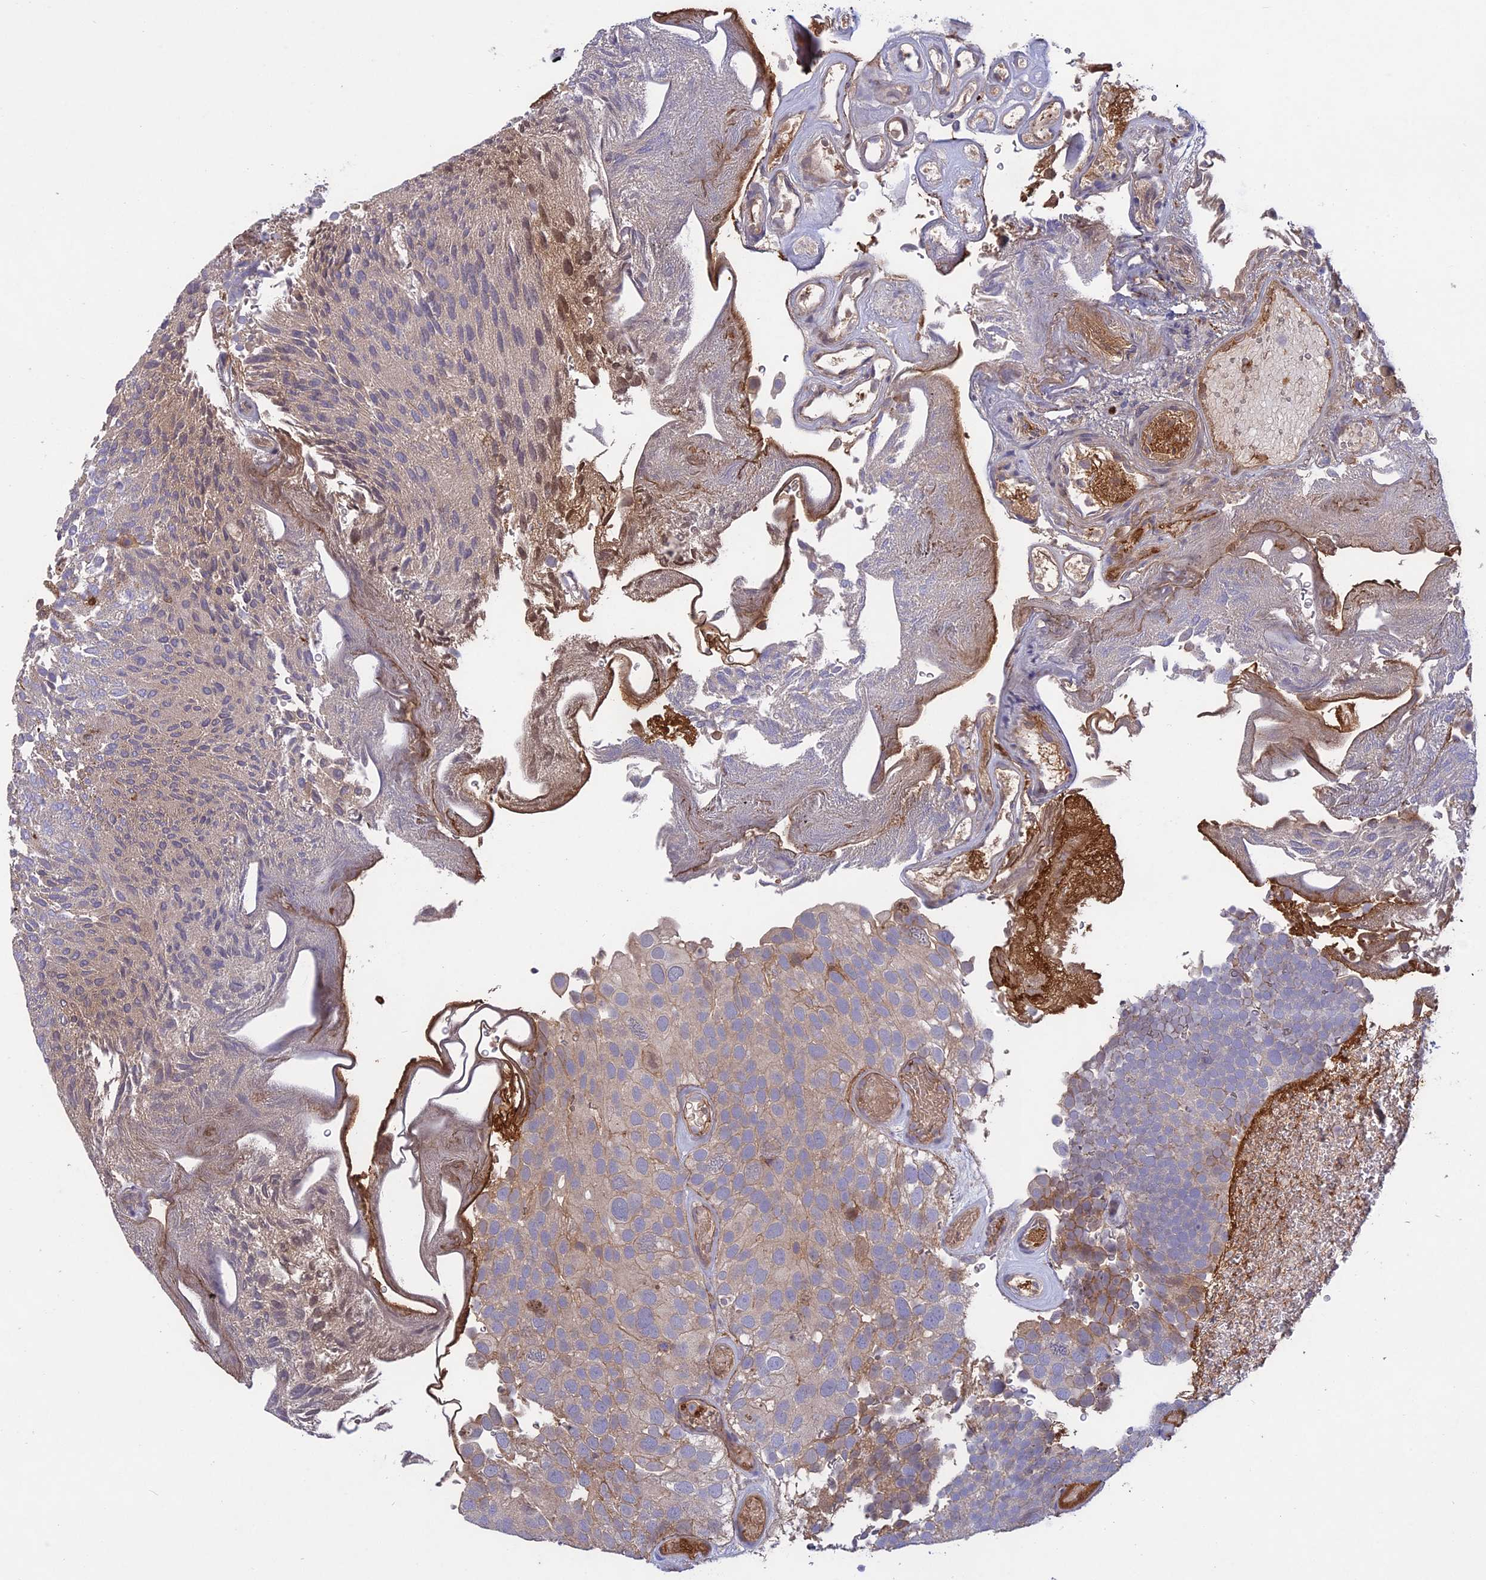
{"staining": {"intensity": "weak", "quantity": "25%-75%", "location": "cytoplasmic/membranous"}, "tissue": "urothelial cancer", "cell_type": "Tumor cells", "image_type": "cancer", "snomed": [{"axis": "morphology", "description": "Urothelial carcinoma, Low grade"}, {"axis": "topography", "description": "Urinary bladder"}], "caption": "Protein staining shows weak cytoplasmic/membranous expression in approximately 25%-75% of tumor cells in low-grade urothelial carcinoma.", "gene": "ADO", "patient": {"sex": "male", "age": 78}}